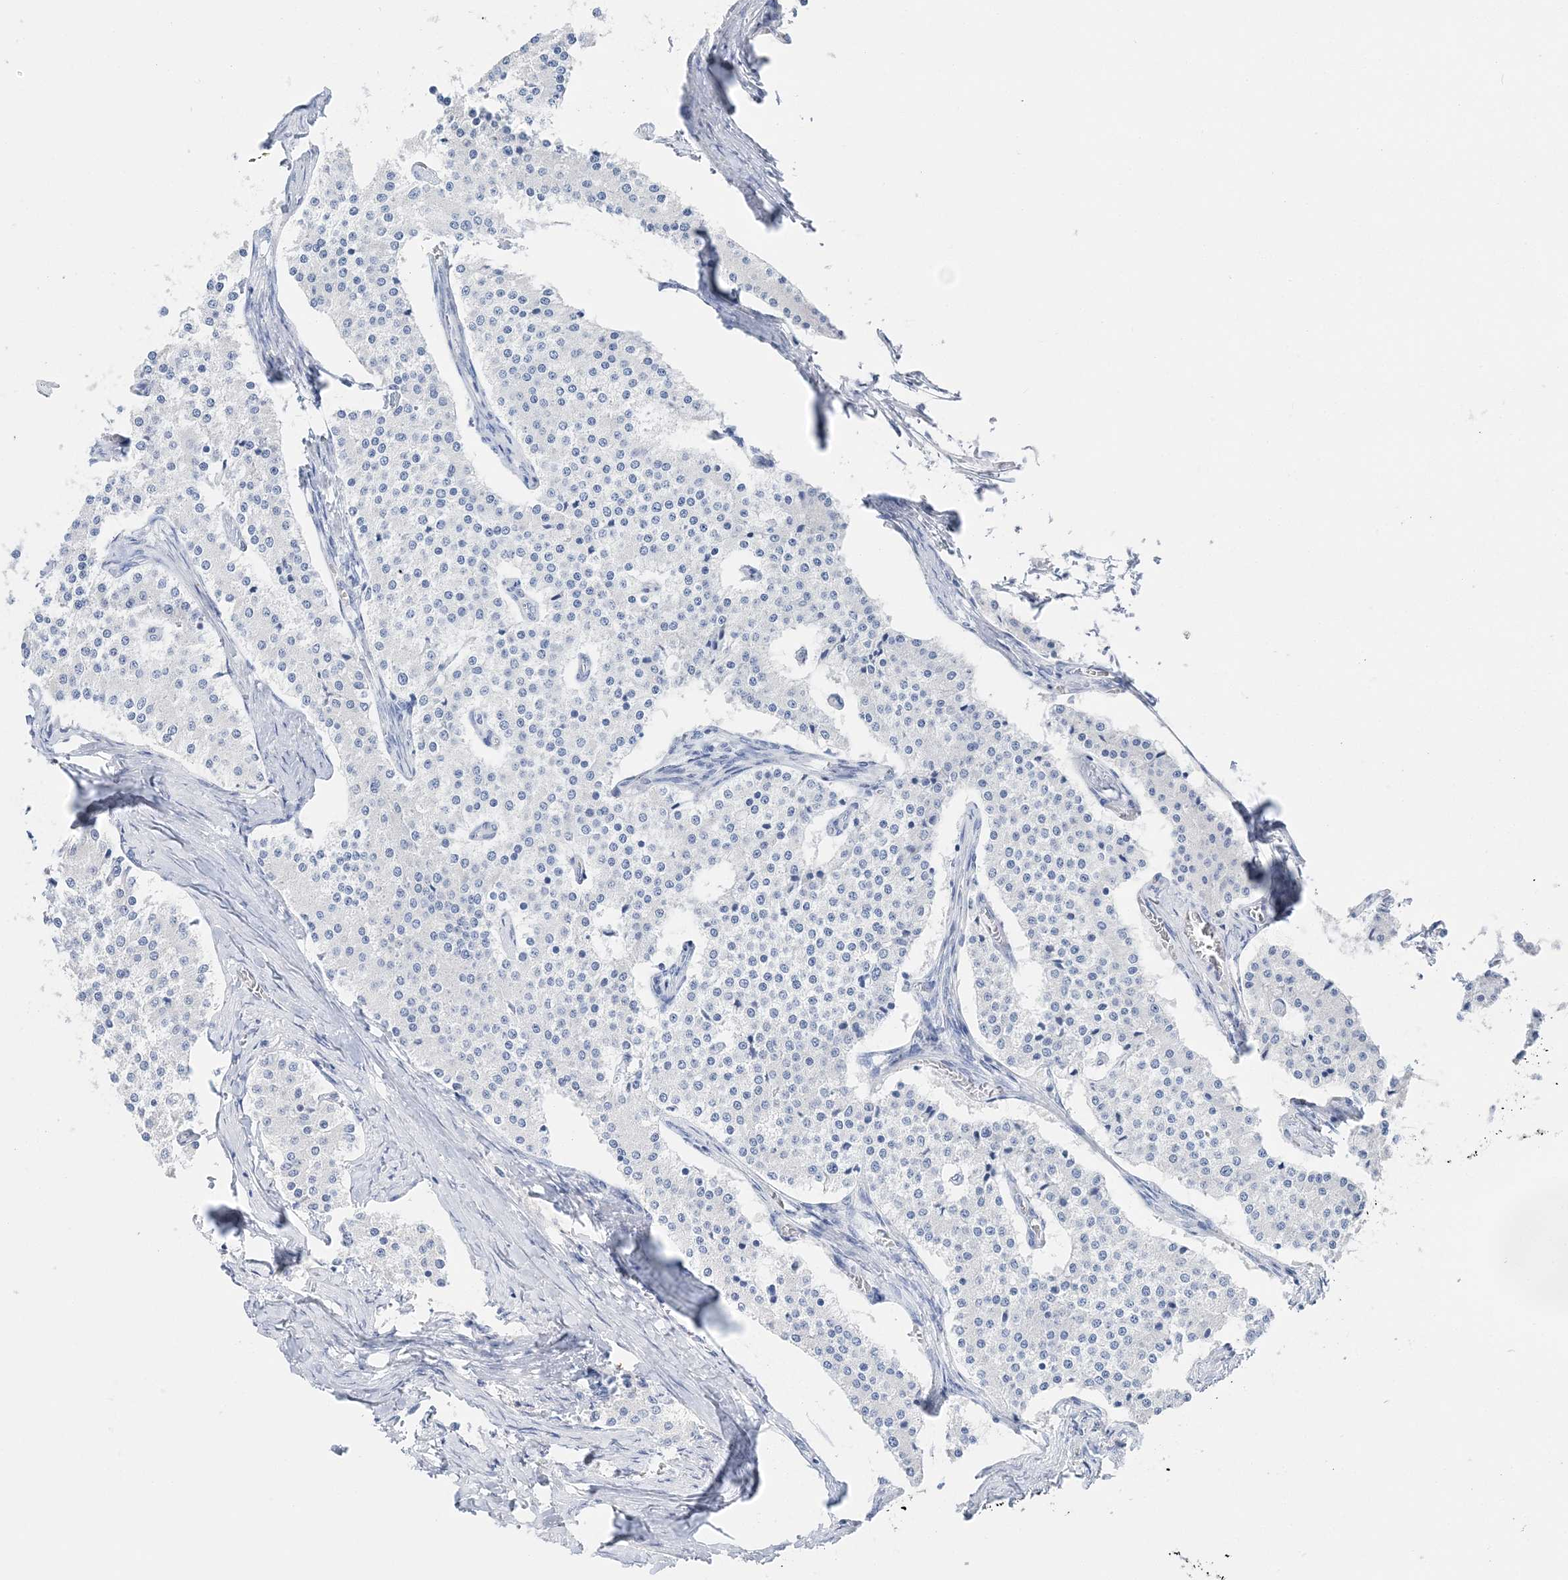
{"staining": {"intensity": "negative", "quantity": "none", "location": "none"}, "tissue": "carcinoid", "cell_type": "Tumor cells", "image_type": "cancer", "snomed": [{"axis": "morphology", "description": "Carcinoid, malignant, NOS"}, {"axis": "topography", "description": "Colon"}], "caption": "Immunohistochemistry of human malignant carcinoid exhibits no staining in tumor cells.", "gene": "TSPYL6", "patient": {"sex": "female", "age": 52}}